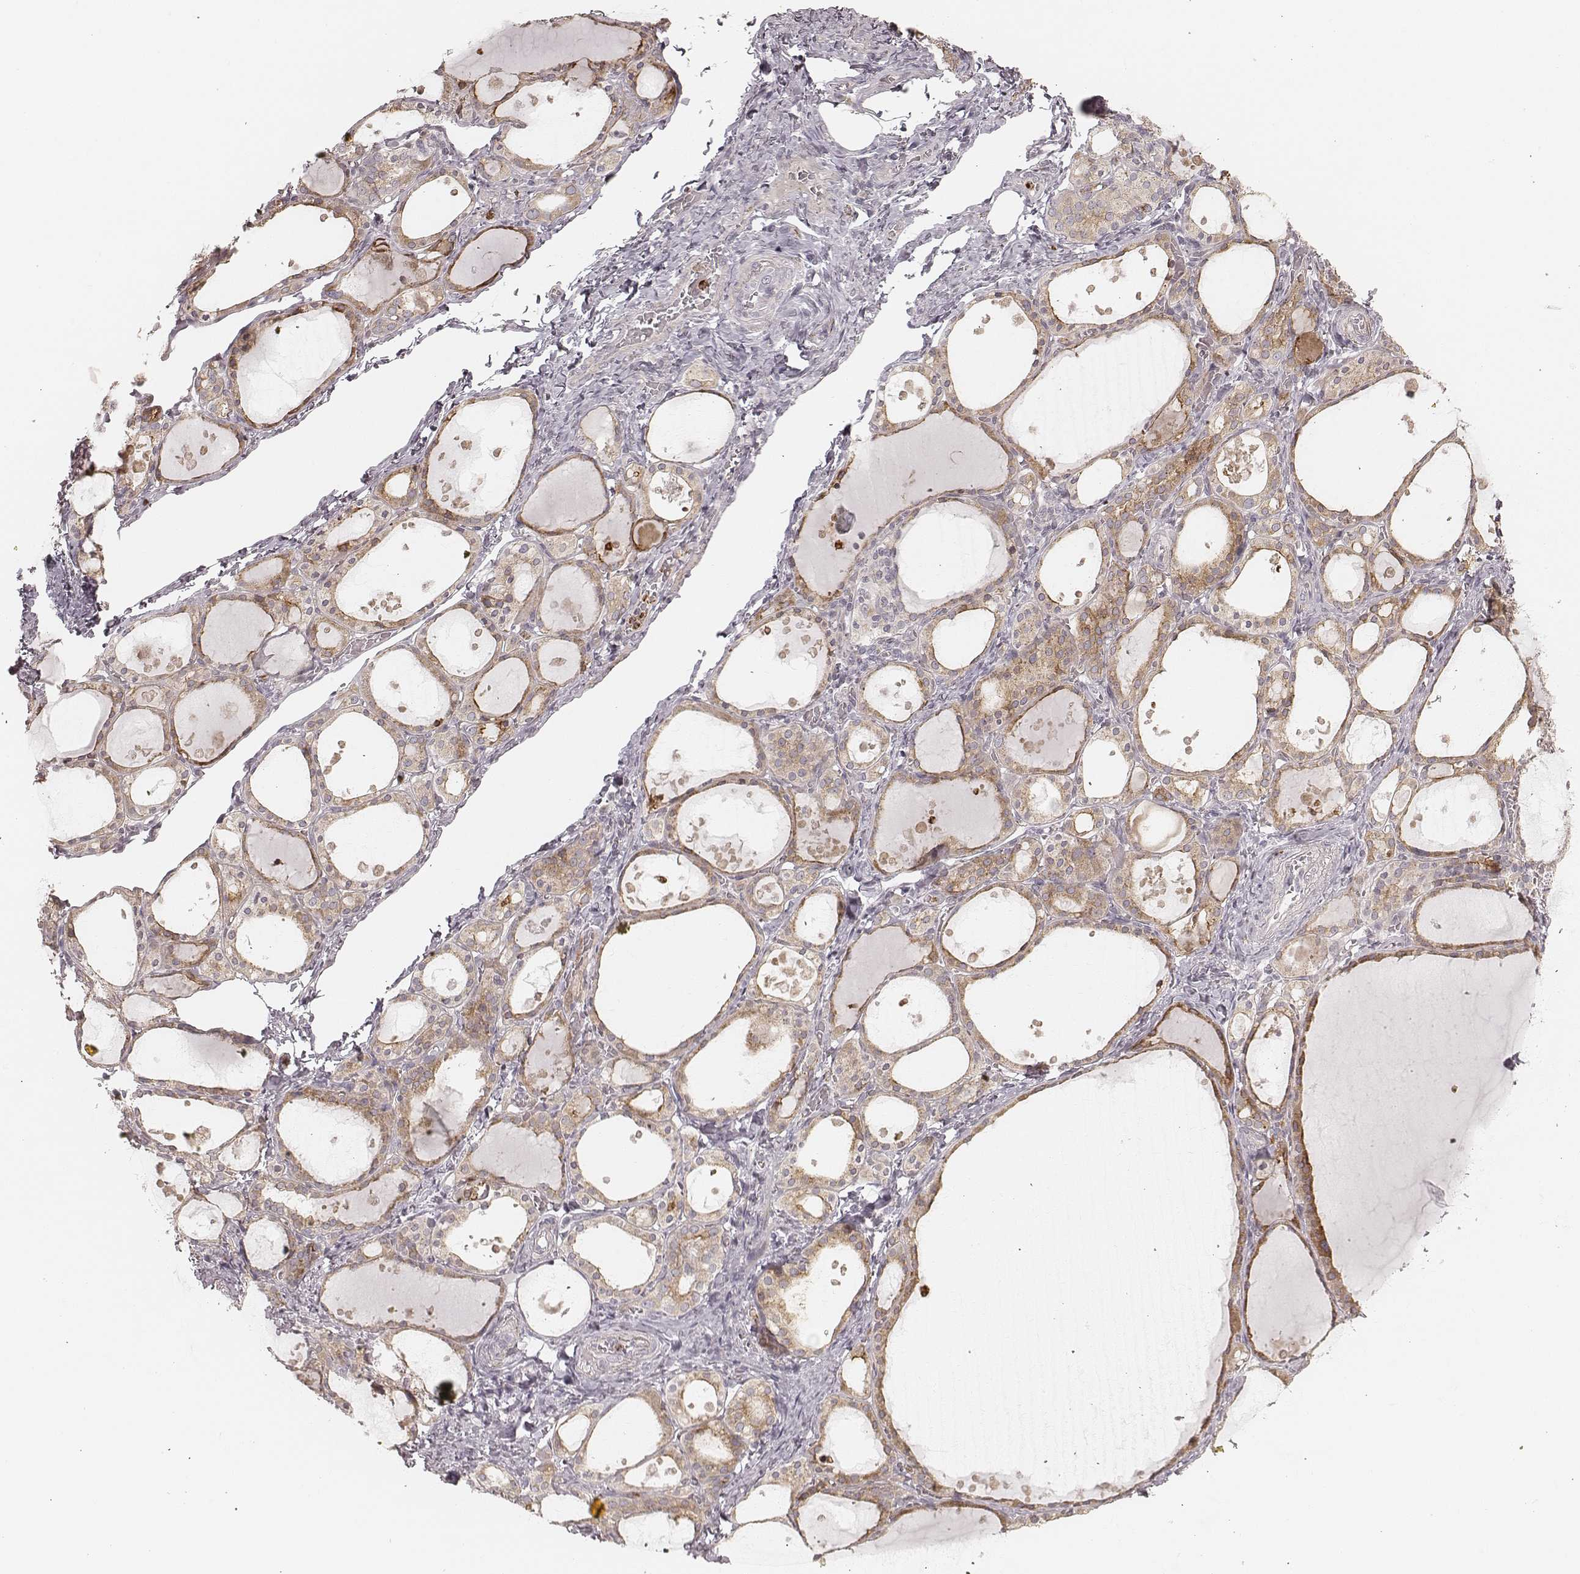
{"staining": {"intensity": "moderate", "quantity": ">75%", "location": "cytoplasmic/membranous"}, "tissue": "thyroid gland", "cell_type": "Glandular cells", "image_type": "normal", "snomed": [{"axis": "morphology", "description": "Normal tissue, NOS"}, {"axis": "topography", "description": "Thyroid gland"}], "caption": "This image reveals IHC staining of unremarkable thyroid gland, with medium moderate cytoplasmic/membranous staining in approximately >75% of glandular cells.", "gene": "ABCA7", "patient": {"sex": "male", "age": 68}}